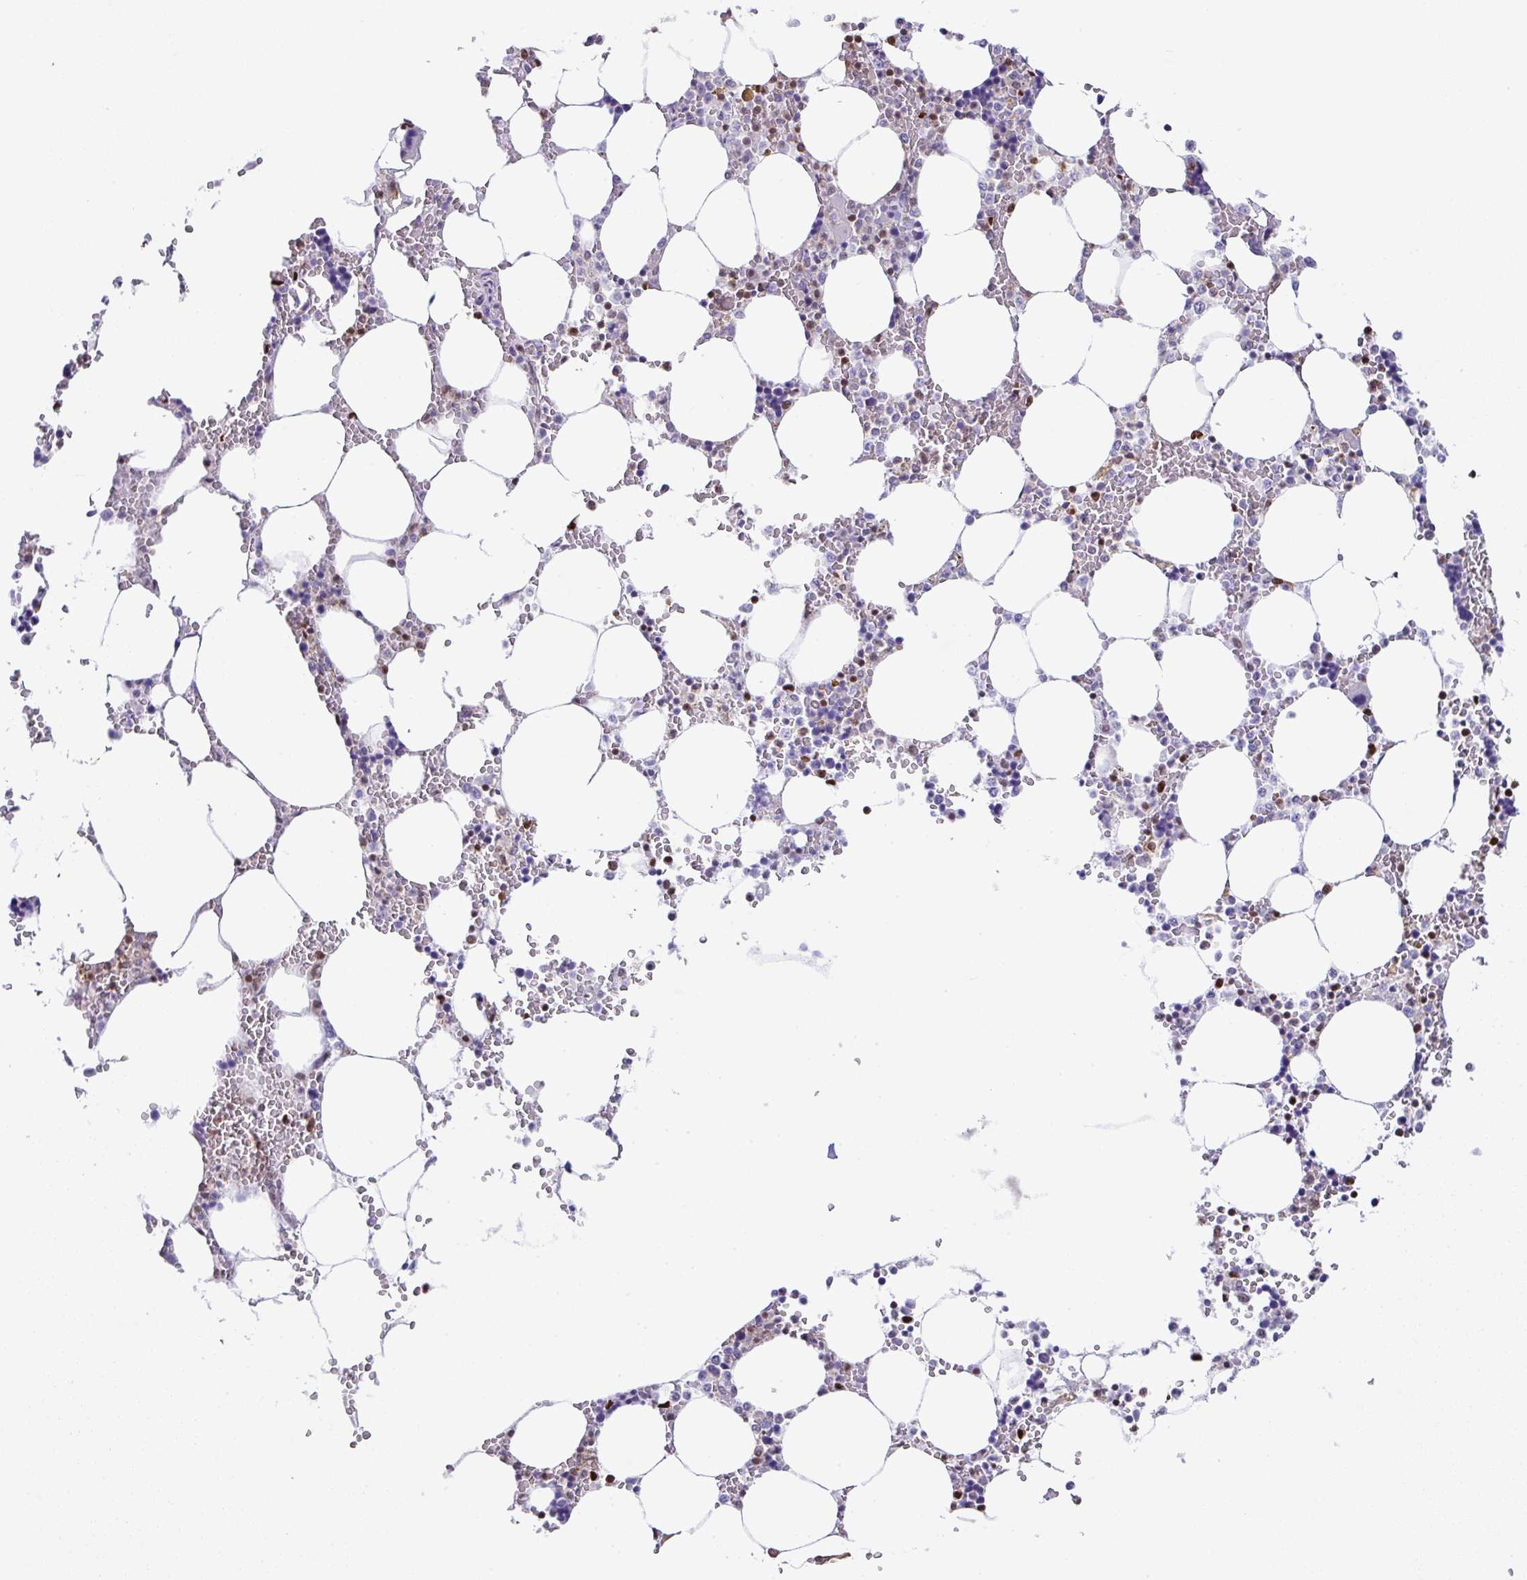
{"staining": {"intensity": "moderate", "quantity": "25%-75%", "location": "nuclear"}, "tissue": "bone marrow", "cell_type": "Hematopoietic cells", "image_type": "normal", "snomed": [{"axis": "morphology", "description": "Normal tissue, NOS"}, {"axis": "topography", "description": "Bone marrow"}], "caption": "Protein staining demonstrates moderate nuclear positivity in approximately 25%-75% of hematopoietic cells in unremarkable bone marrow.", "gene": "BTBD10", "patient": {"sex": "male", "age": 64}}